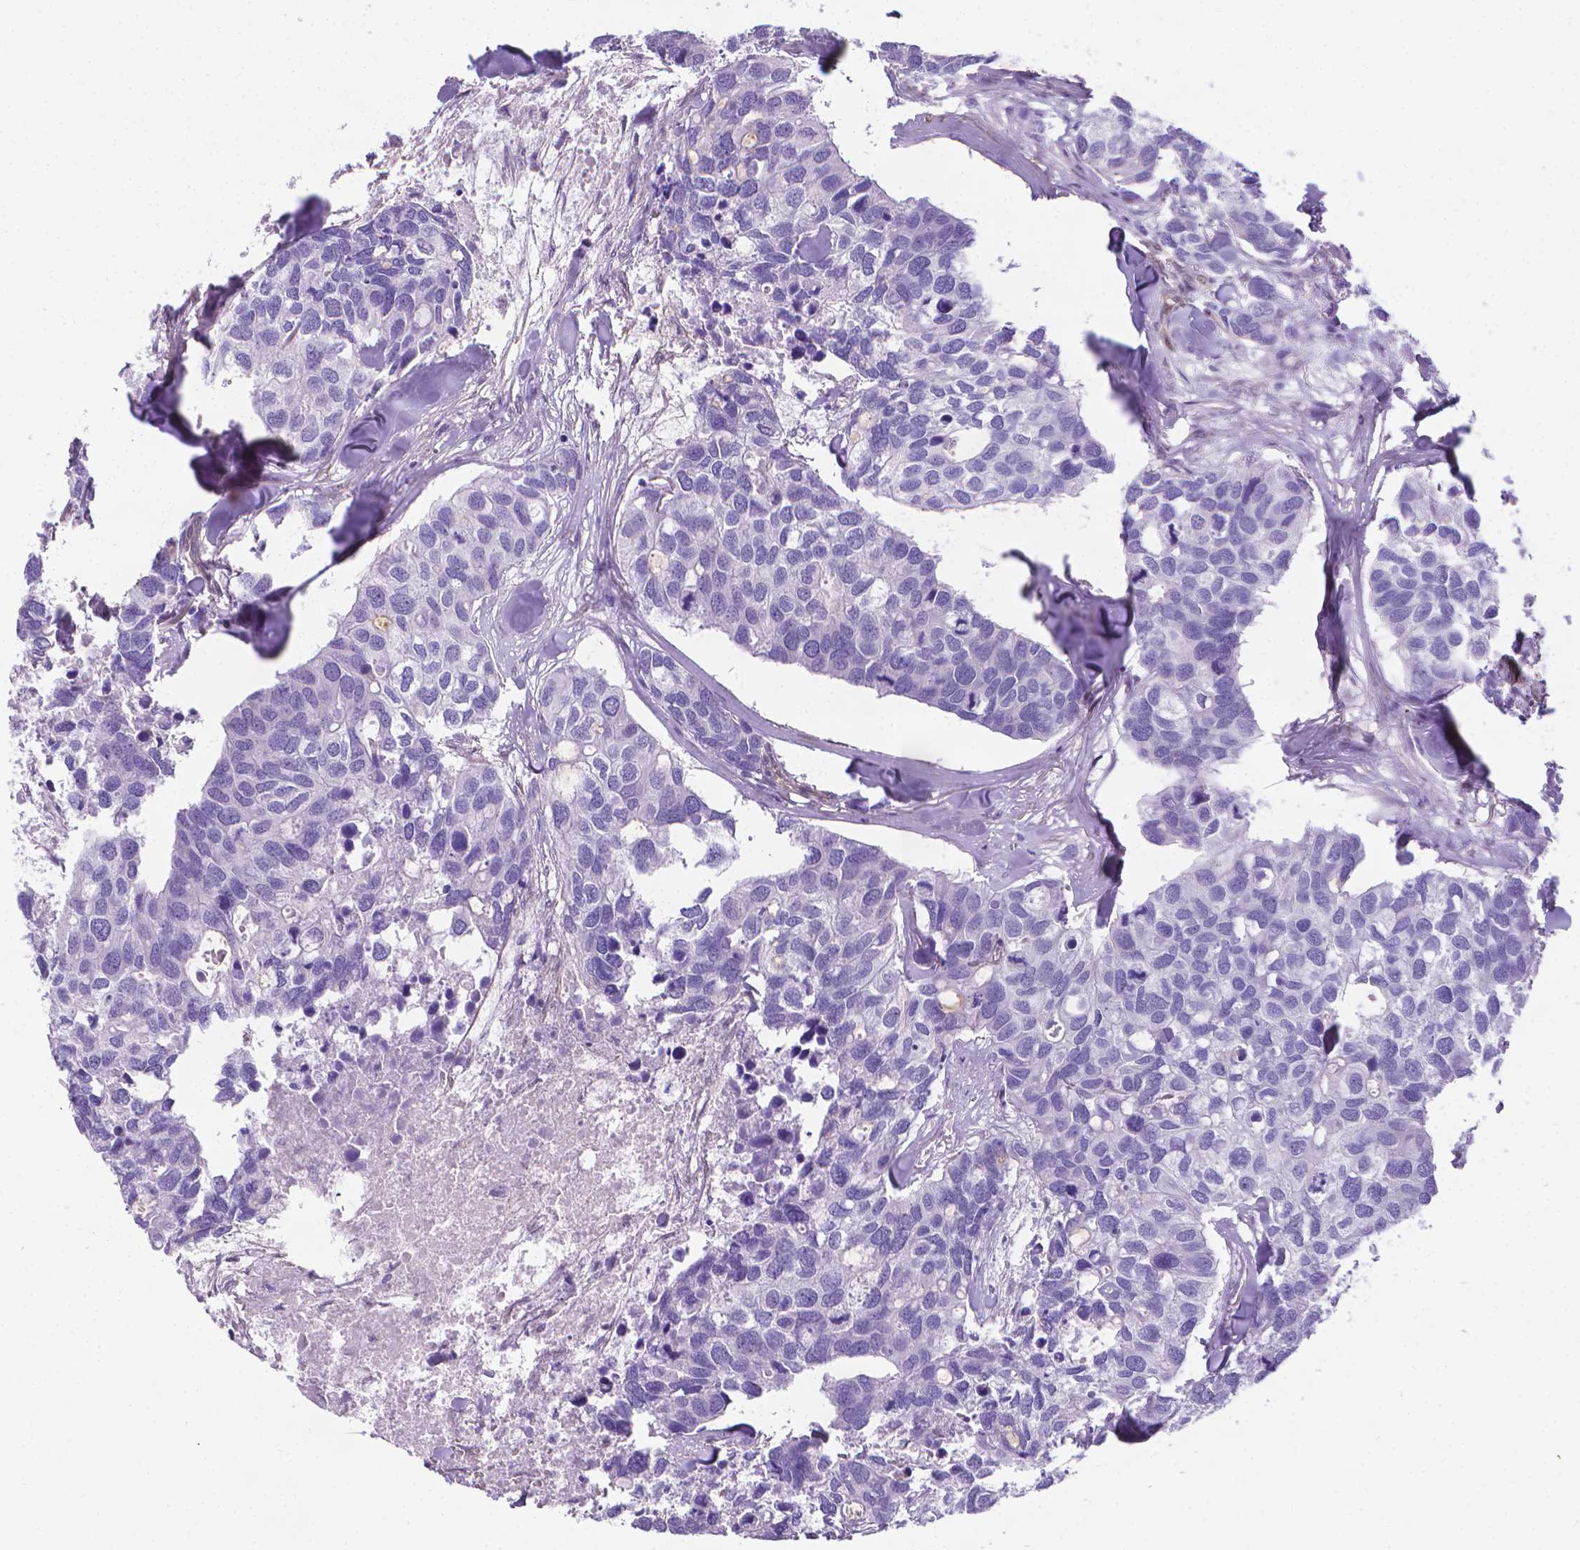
{"staining": {"intensity": "negative", "quantity": "none", "location": "none"}, "tissue": "breast cancer", "cell_type": "Tumor cells", "image_type": "cancer", "snomed": [{"axis": "morphology", "description": "Duct carcinoma"}, {"axis": "topography", "description": "Breast"}], "caption": "A photomicrograph of intraductal carcinoma (breast) stained for a protein displays no brown staining in tumor cells.", "gene": "CLIC4", "patient": {"sex": "female", "age": 83}}